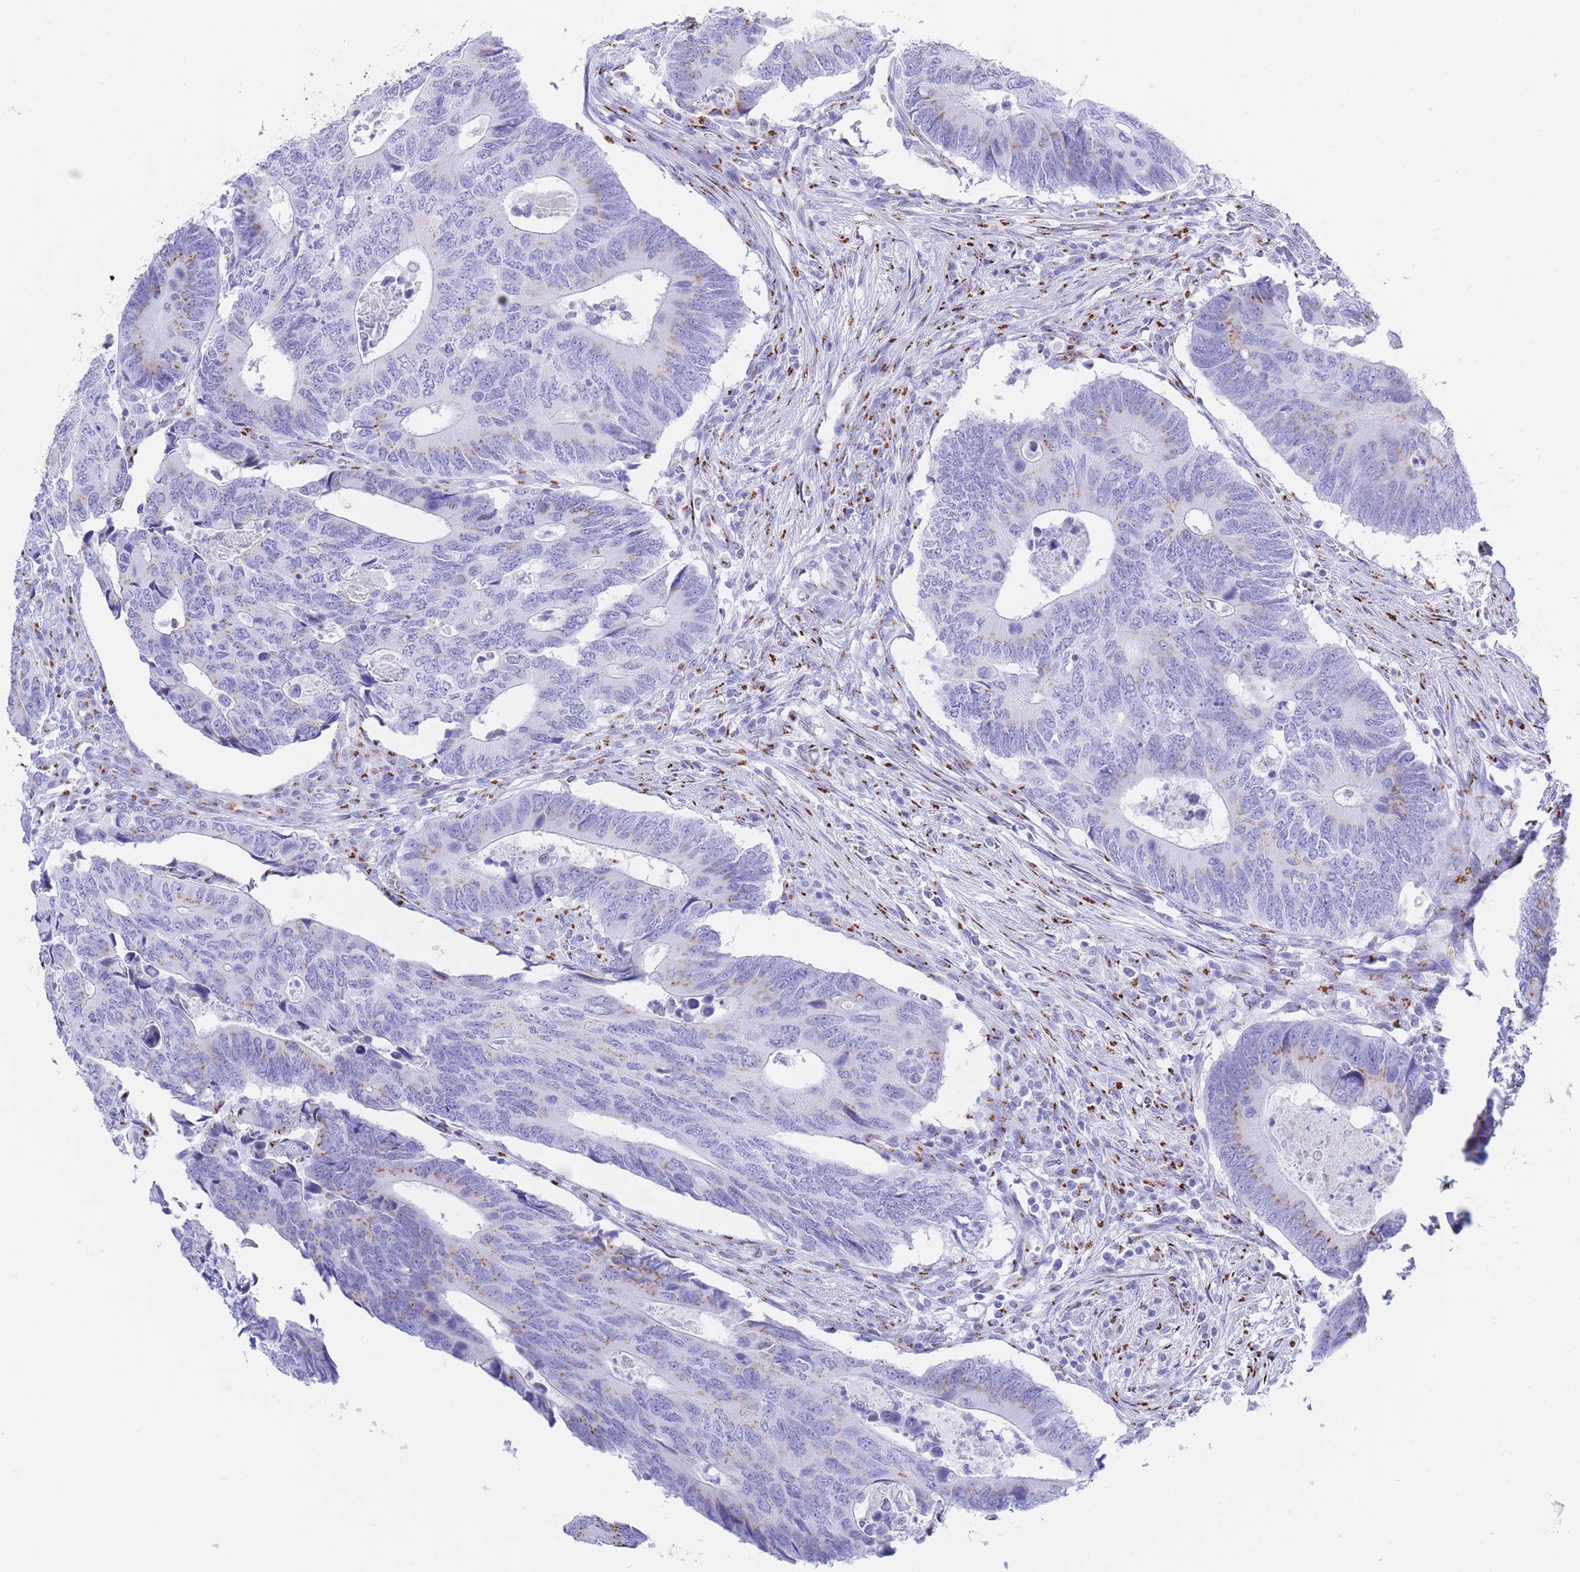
{"staining": {"intensity": "weak", "quantity": "25%-75%", "location": "cytoplasmic/membranous"}, "tissue": "colorectal cancer", "cell_type": "Tumor cells", "image_type": "cancer", "snomed": [{"axis": "morphology", "description": "Adenocarcinoma, NOS"}, {"axis": "topography", "description": "Colon"}], "caption": "This photomicrograph displays colorectal adenocarcinoma stained with immunohistochemistry to label a protein in brown. The cytoplasmic/membranous of tumor cells show weak positivity for the protein. Nuclei are counter-stained blue.", "gene": "FAM3C", "patient": {"sex": "male", "age": 87}}